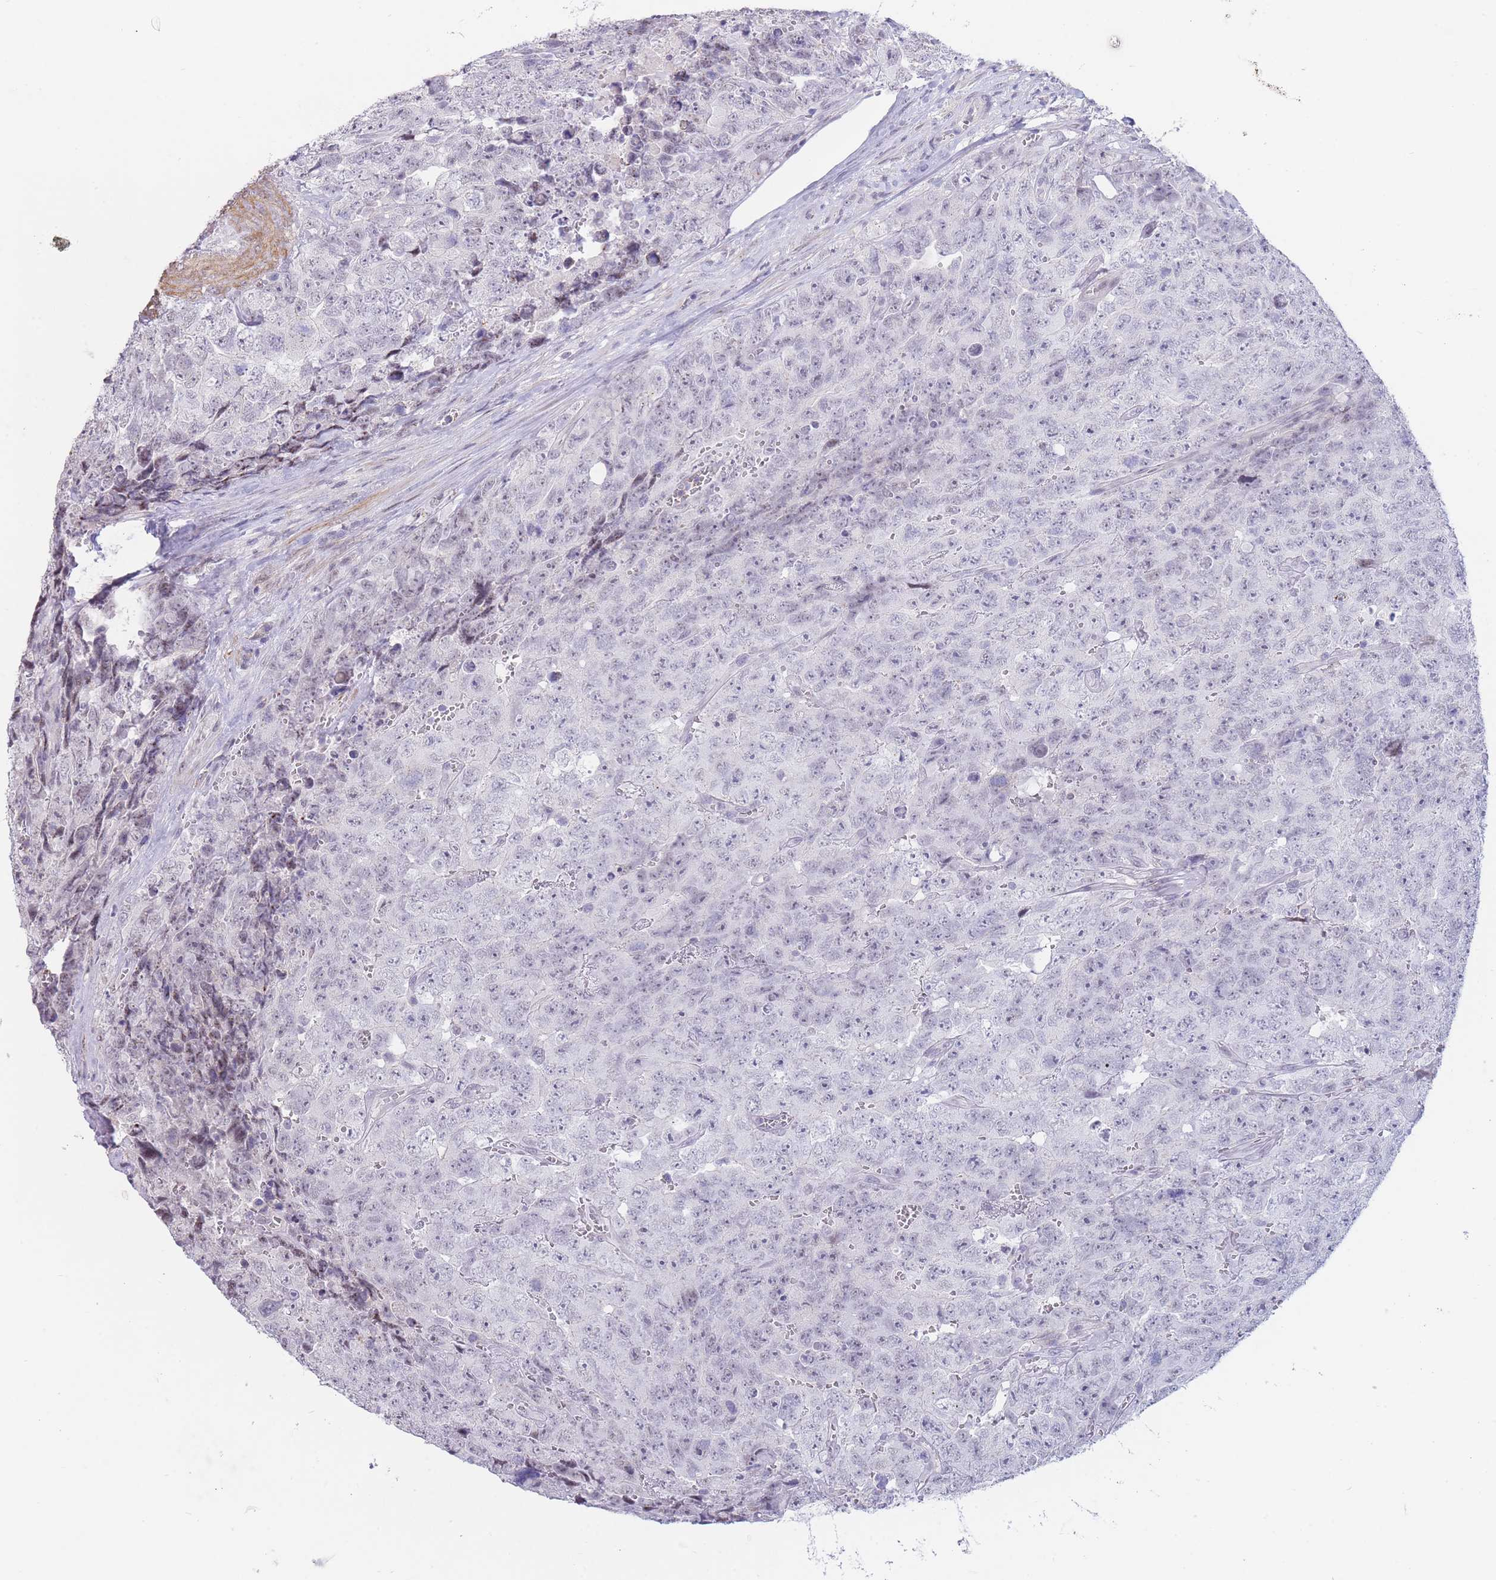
{"staining": {"intensity": "negative", "quantity": "none", "location": "none"}, "tissue": "testis cancer", "cell_type": "Tumor cells", "image_type": "cancer", "snomed": [{"axis": "morphology", "description": "Seminoma, NOS"}, {"axis": "morphology", "description": "Teratoma, malignant, NOS"}, {"axis": "topography", "description": "Testis"}], "caption": "Tumor cells show no significant protein staining in testis seminoma. The staining was performed using DAB to visualize the protein expression in brown, while the nuclei were stained in blue with hematoxylin (Magnification: 20x).", "gene": "ASAP3", "patient": {"sex": "male", "age": 34}}